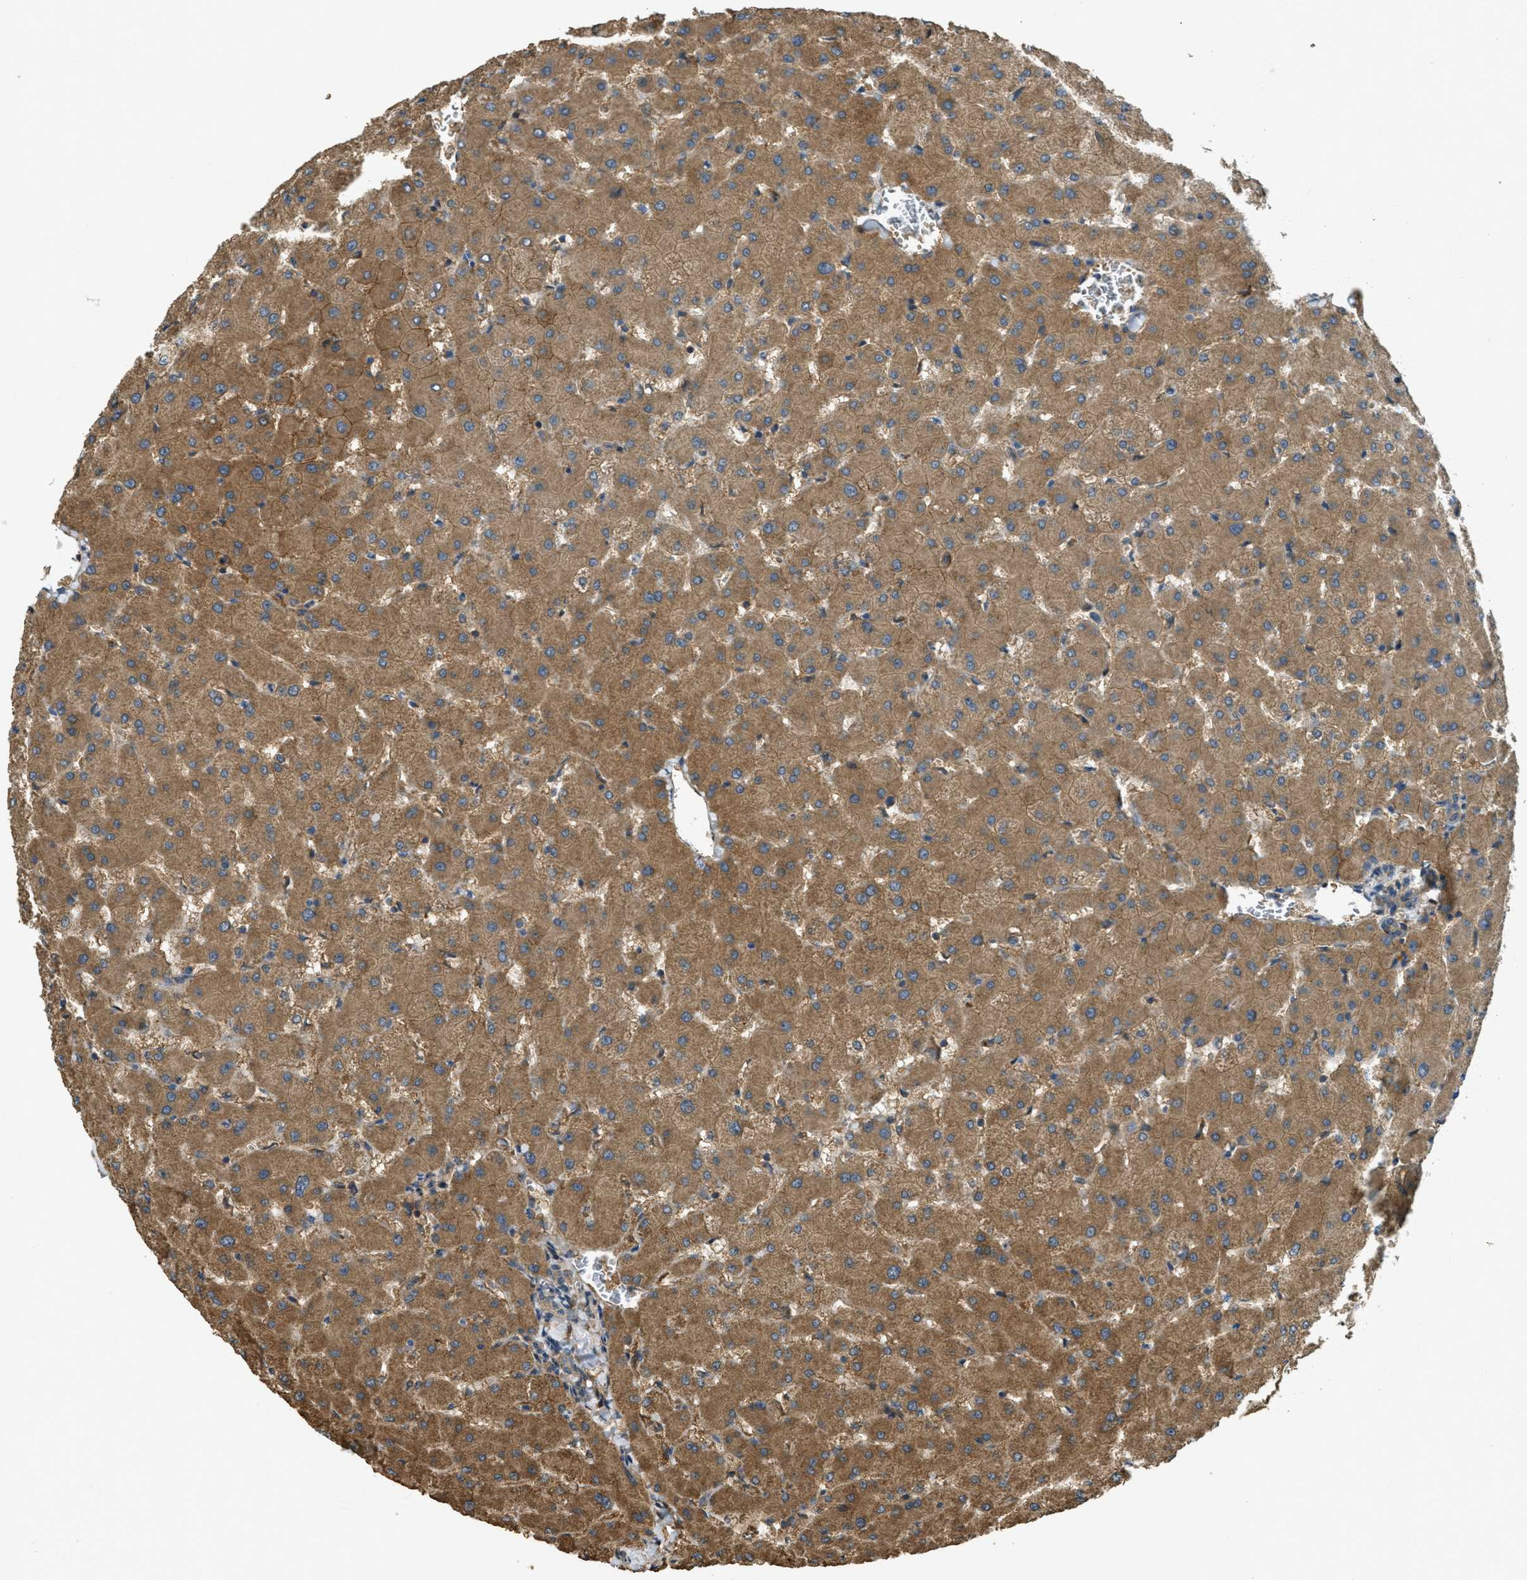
{"staining": {"intensity": "weak", "quantity": ">75%", "location": "cytoplasmic/membranous"}, "tissue": "liver", "cell_type": "Cholangiocytes", "image_type": "normal", "snomed": [{"axis": "morphology", "description": "Normal tissue, NOS"}, {"axis": "topography", "description": "Liver"}], "caption": "Protein analysis of normal liver reveals weak cytoplasmic/membranous staining in approximately >75% of cholangiocytes.", "gene": "CD276", "patient": {"sex": "female", "age": 63}}